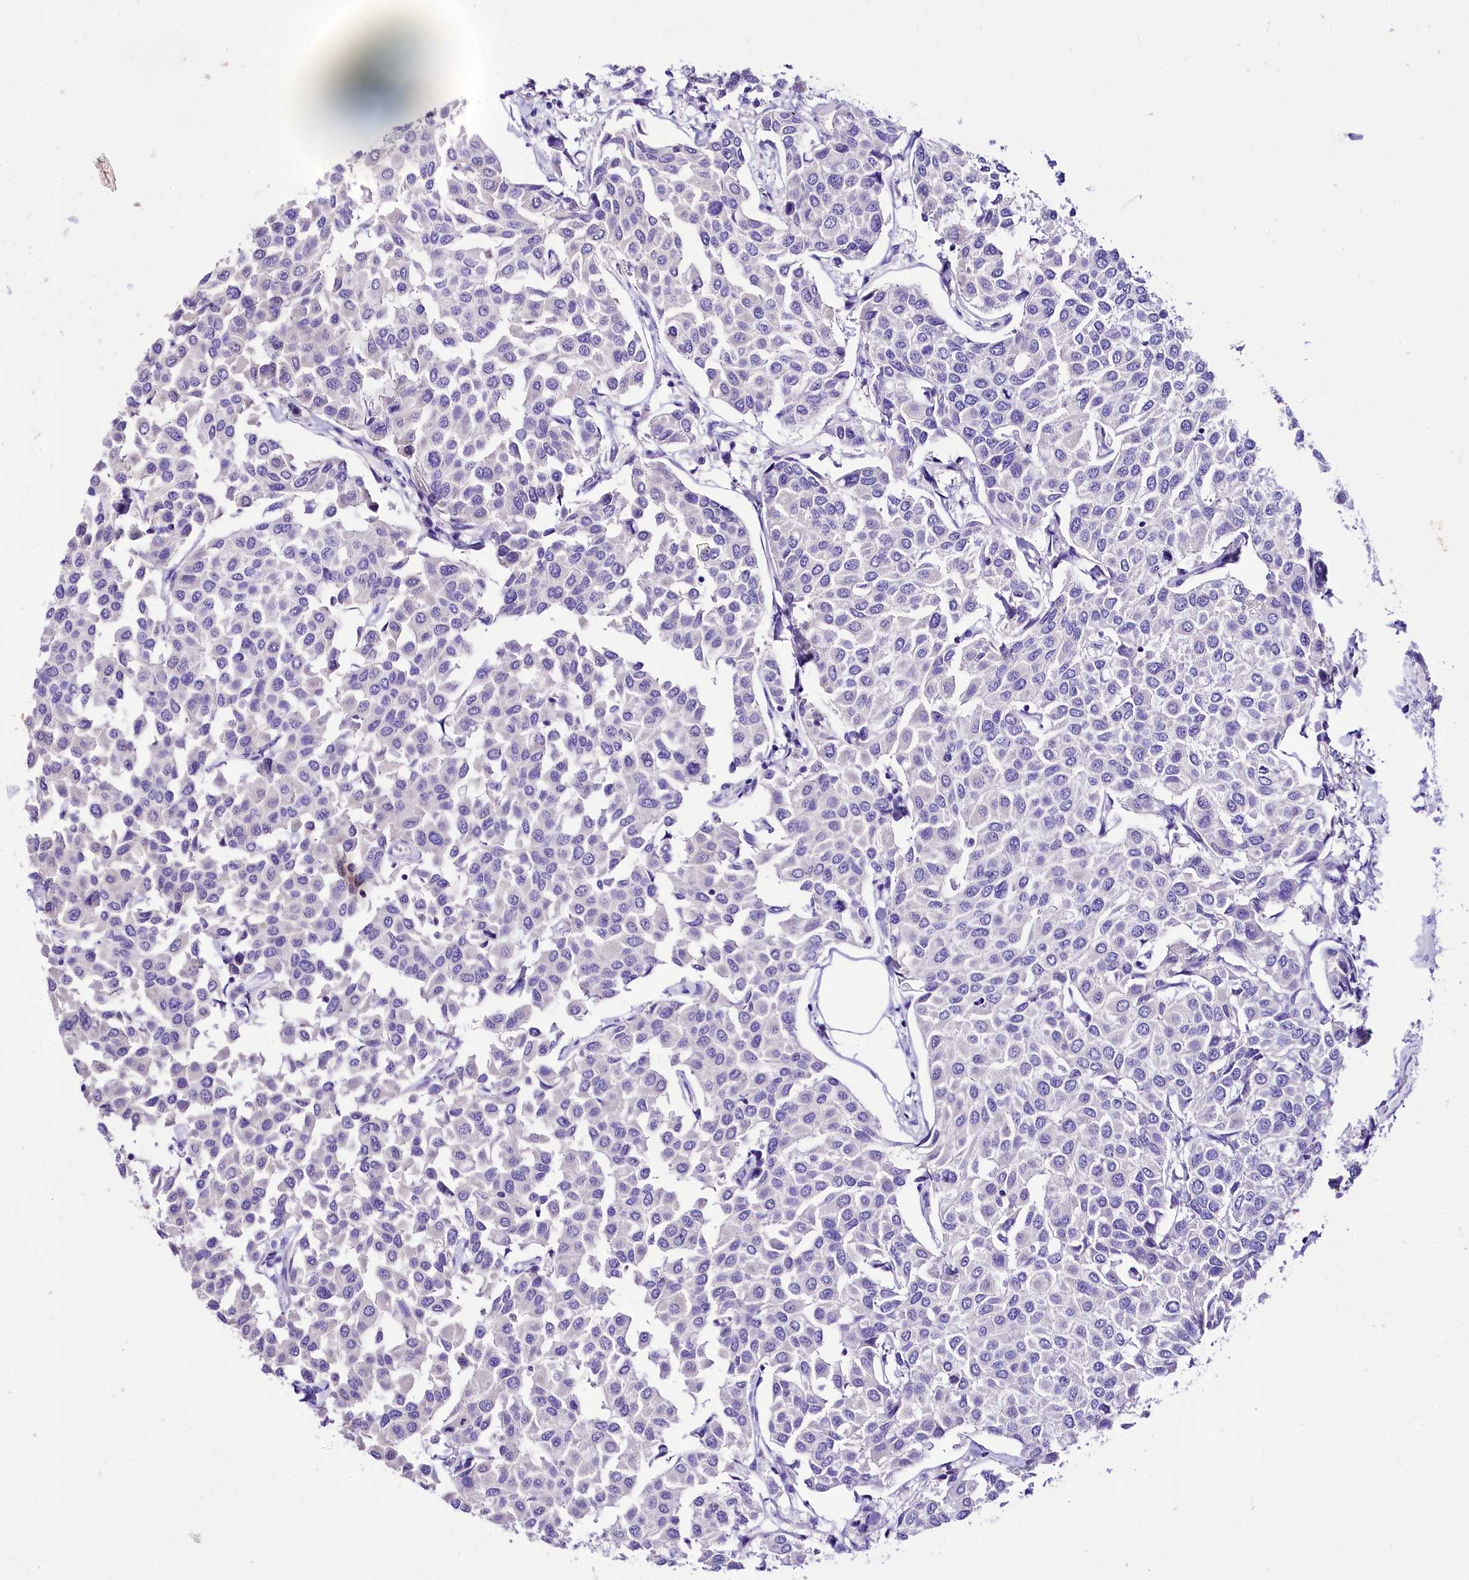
{"staining": {"intensity": "negative", "quantity": "none", "location": "none"}, "tissue": "breast cancer", "cell_type": "Tumor cells", "image_type": "cancer", "snomed": [{"axis": "morphology", "description": "Duct carcinoma"}, {"axis": "topography", "description": "Breast"}], "caption": "Tumor cells show no significant protein expression in breast cancer (invasive ductal carcinoma).", "gene": "A2ML1", "patient": {"sex": "female", "age": 55}}